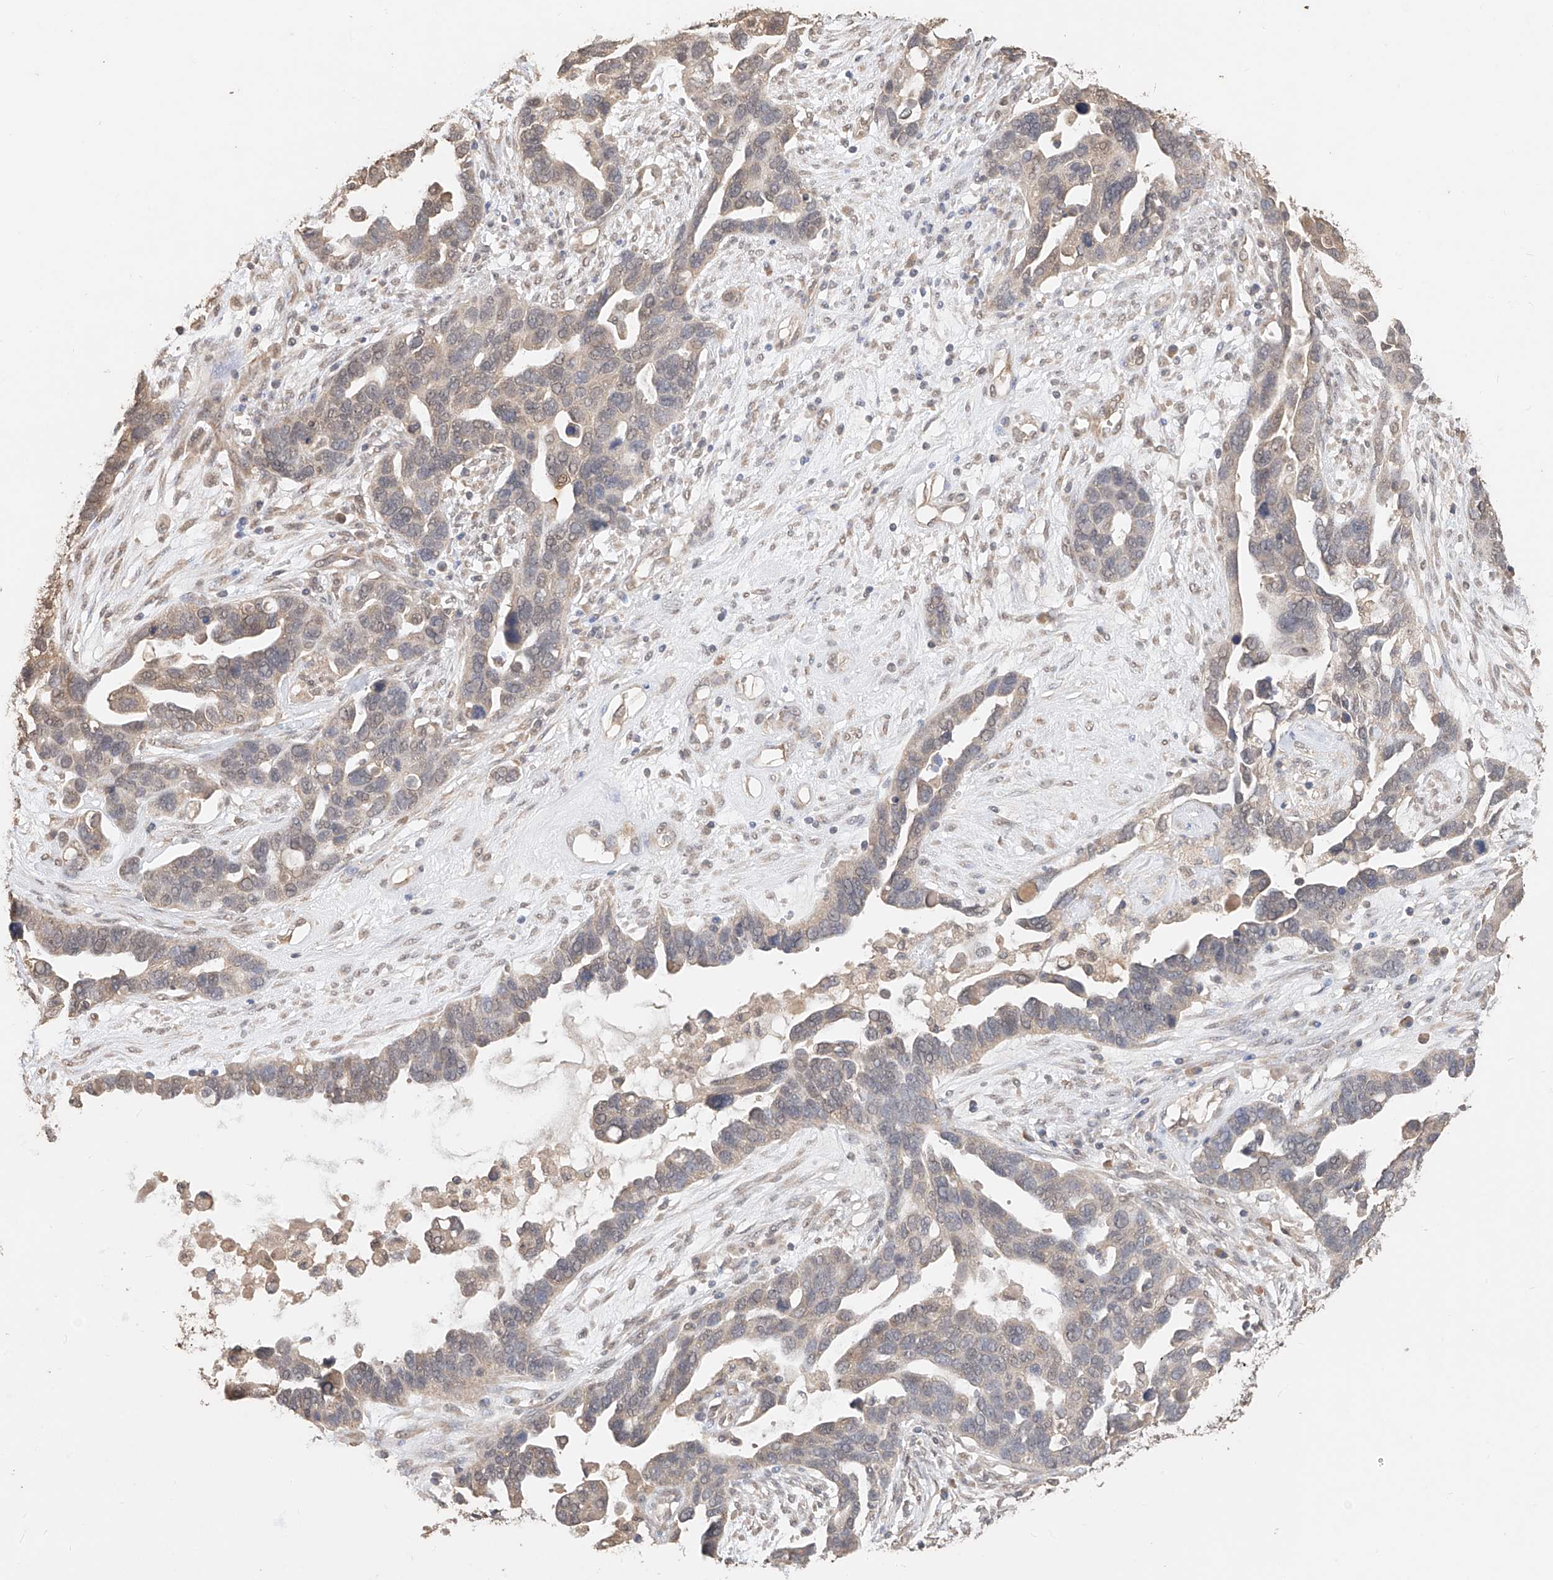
{"staining": {"intensity": "weak", "quantity": "<25%", "location": "cytoplasmic/membranous,nuclear"}, "tissue": "ovarian cancer", "cell_type": "Tumor cells", "image_type": "cancer", "snomed": [{"axis": "morphology", "description": "Cystadenocarcinoma, serous, NOS"}, {"axis": "topography", "description": "Ovary"}], "caption": "DAB immunohistochemical staining of ovarian cancer (serous cystadenocarcinoma) reveals no significant staining in tumor cells.", "gene": "IL22RA2", "patient": {"sex": "female", "age": 54}}